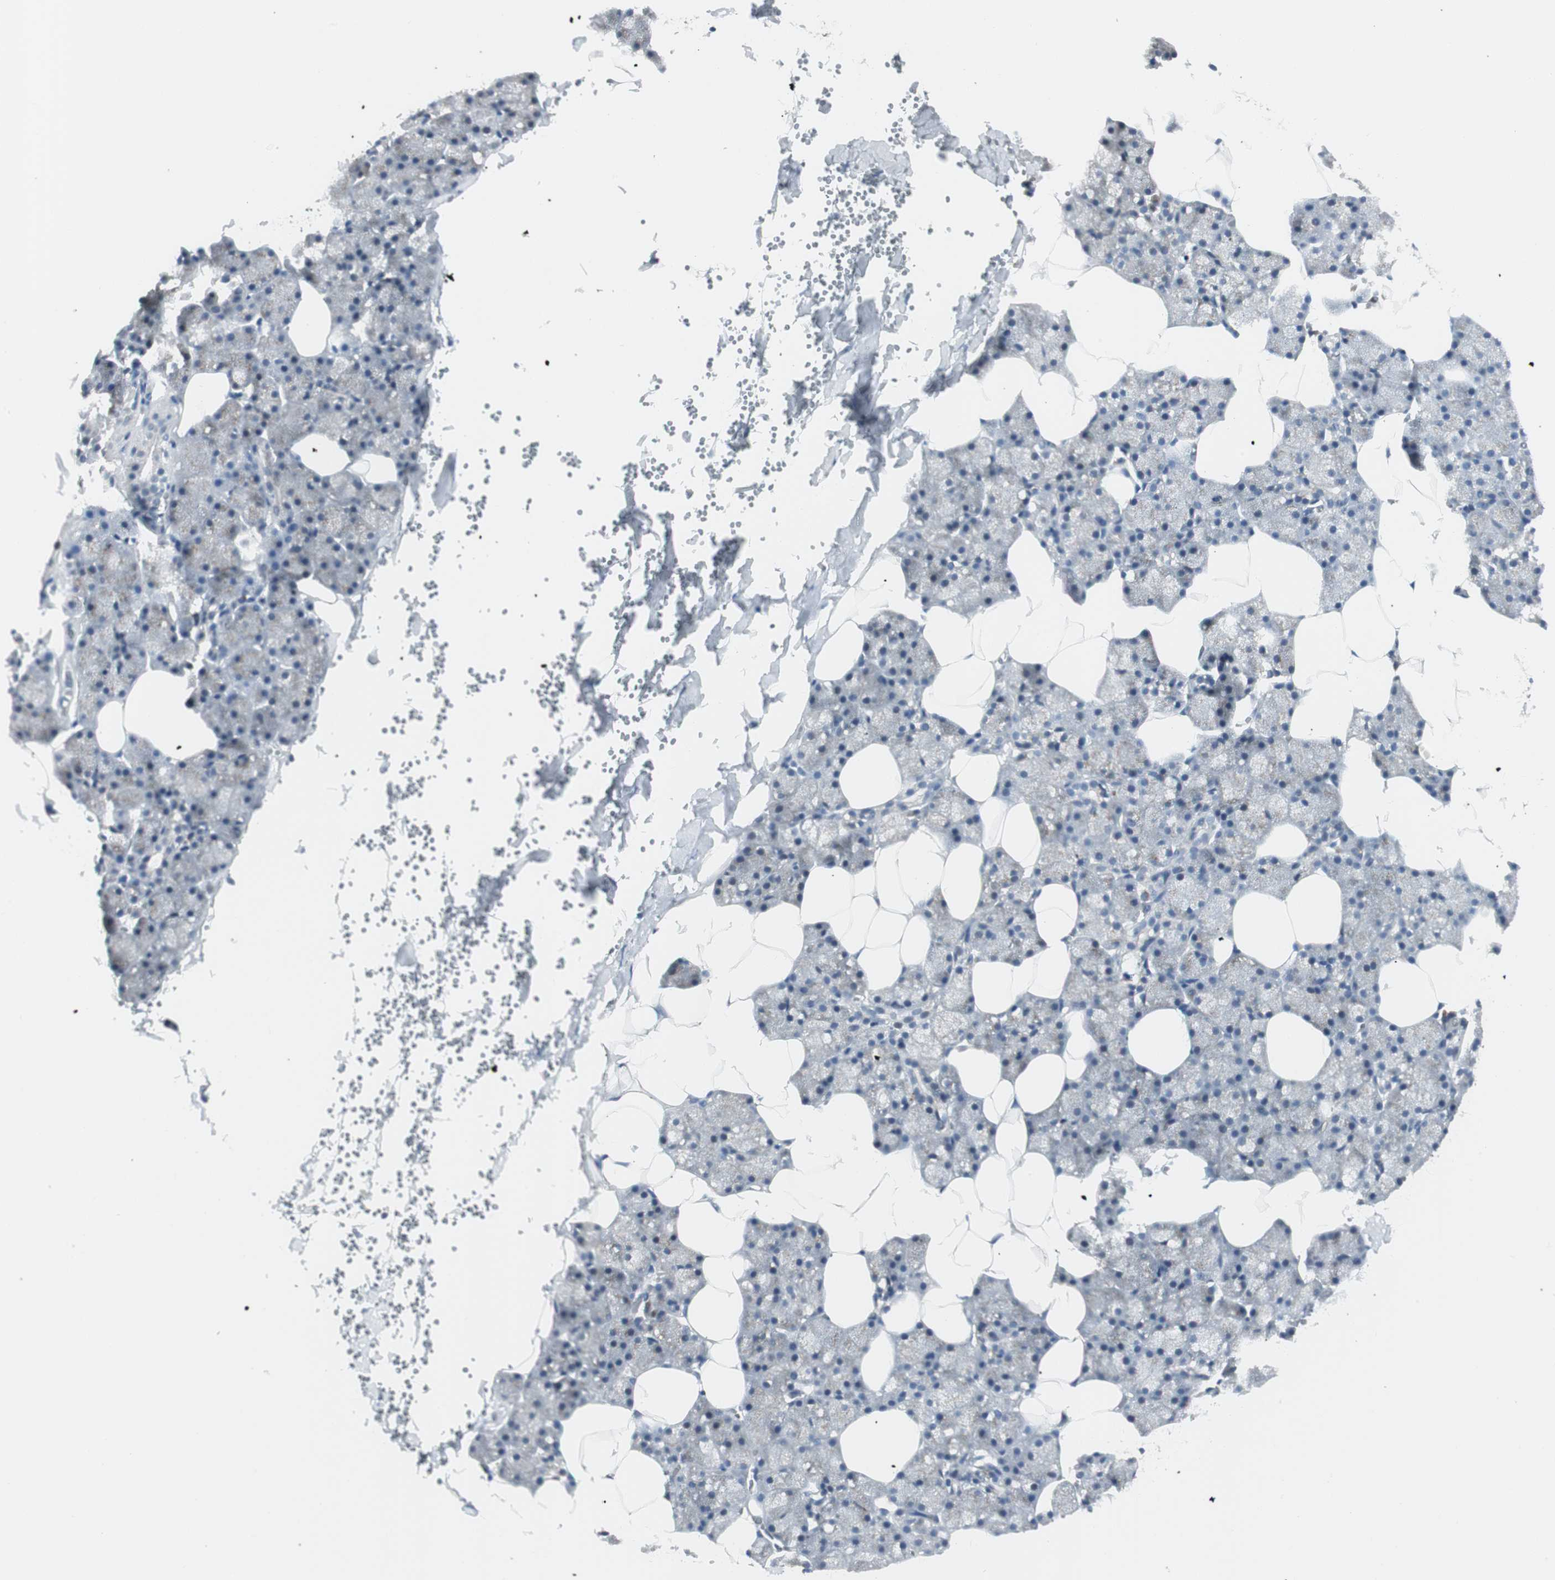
{"staining": {"intensity": "negative", "quantity": "none", "location": "none"}, "tissue": "salivary gland", "cell_type": "Glandular cells", "image_type": "normal", "snomed": [{"axis": "morphology", "description": "Normal tissue, NOS"}, {"axis": "topography", "description": "Salivary gland"}], "caption": "This is a image of immunohistochemistry staining of benign salivary gland, which shows no staining in glandular cells. The staining is performed using DAB (3,3'-diaminobenzidine) brown chromogen with nuclei counter-stained in using hematoxylin.", "gene": "SOX30", "patient": {"sex": "male", "age": 62}}